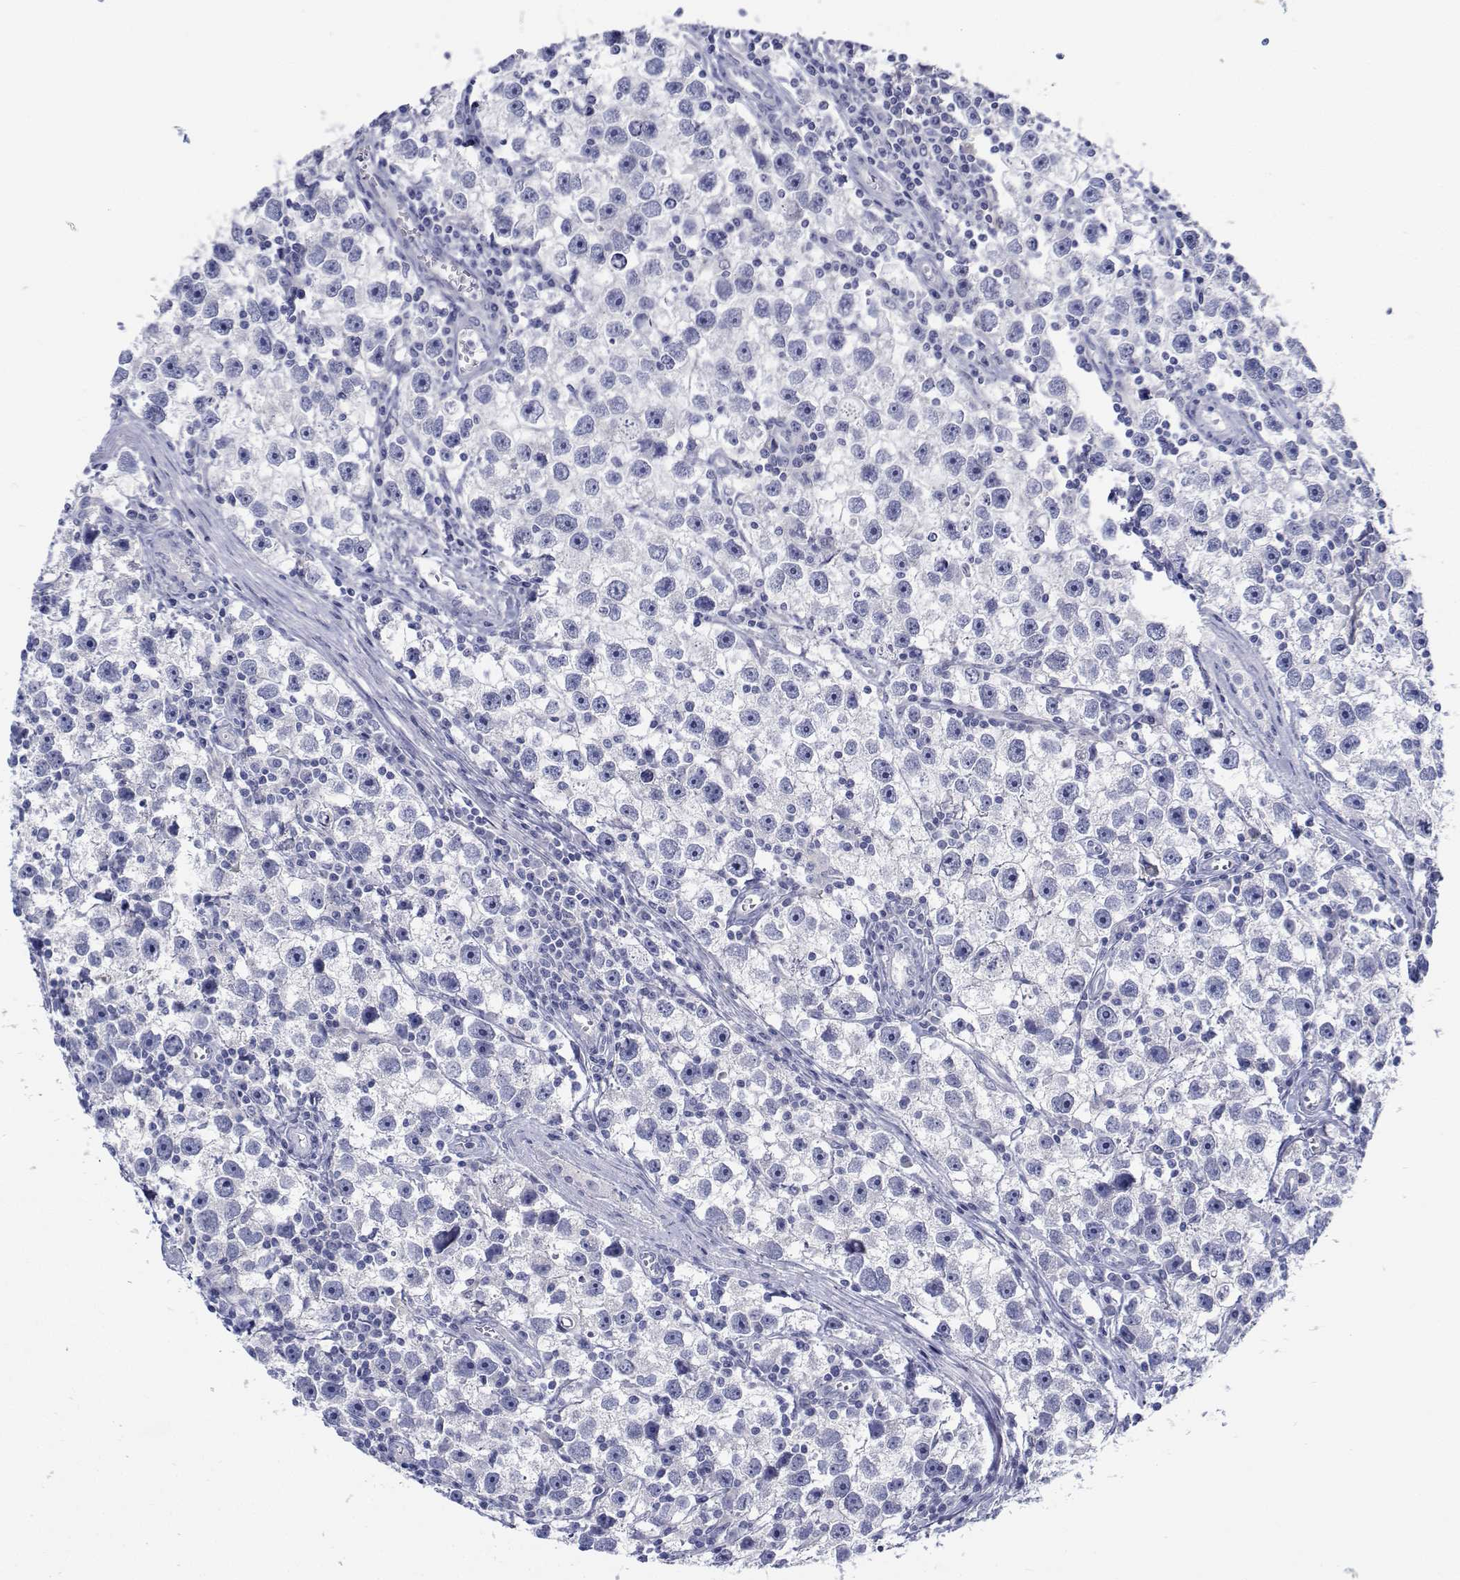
{"staining": {"intensity": "negative", "quantity": "none", "location": "none"}, "tissue": "testis cancer", "cell_type": "Tumor cells", "image_type": "cancer", "snomed": [{"axis": "morphology", "description": "Seminoma, NOS"}, {"axis": "topography", "description": "Testis"}], "caption": "The immunohistochemistry histopathology image has no significant expression in tumor cells of seminoma (testis) tissue.", "gene": "CDHR3", "patient": {"sex": "male", "age": 30}}